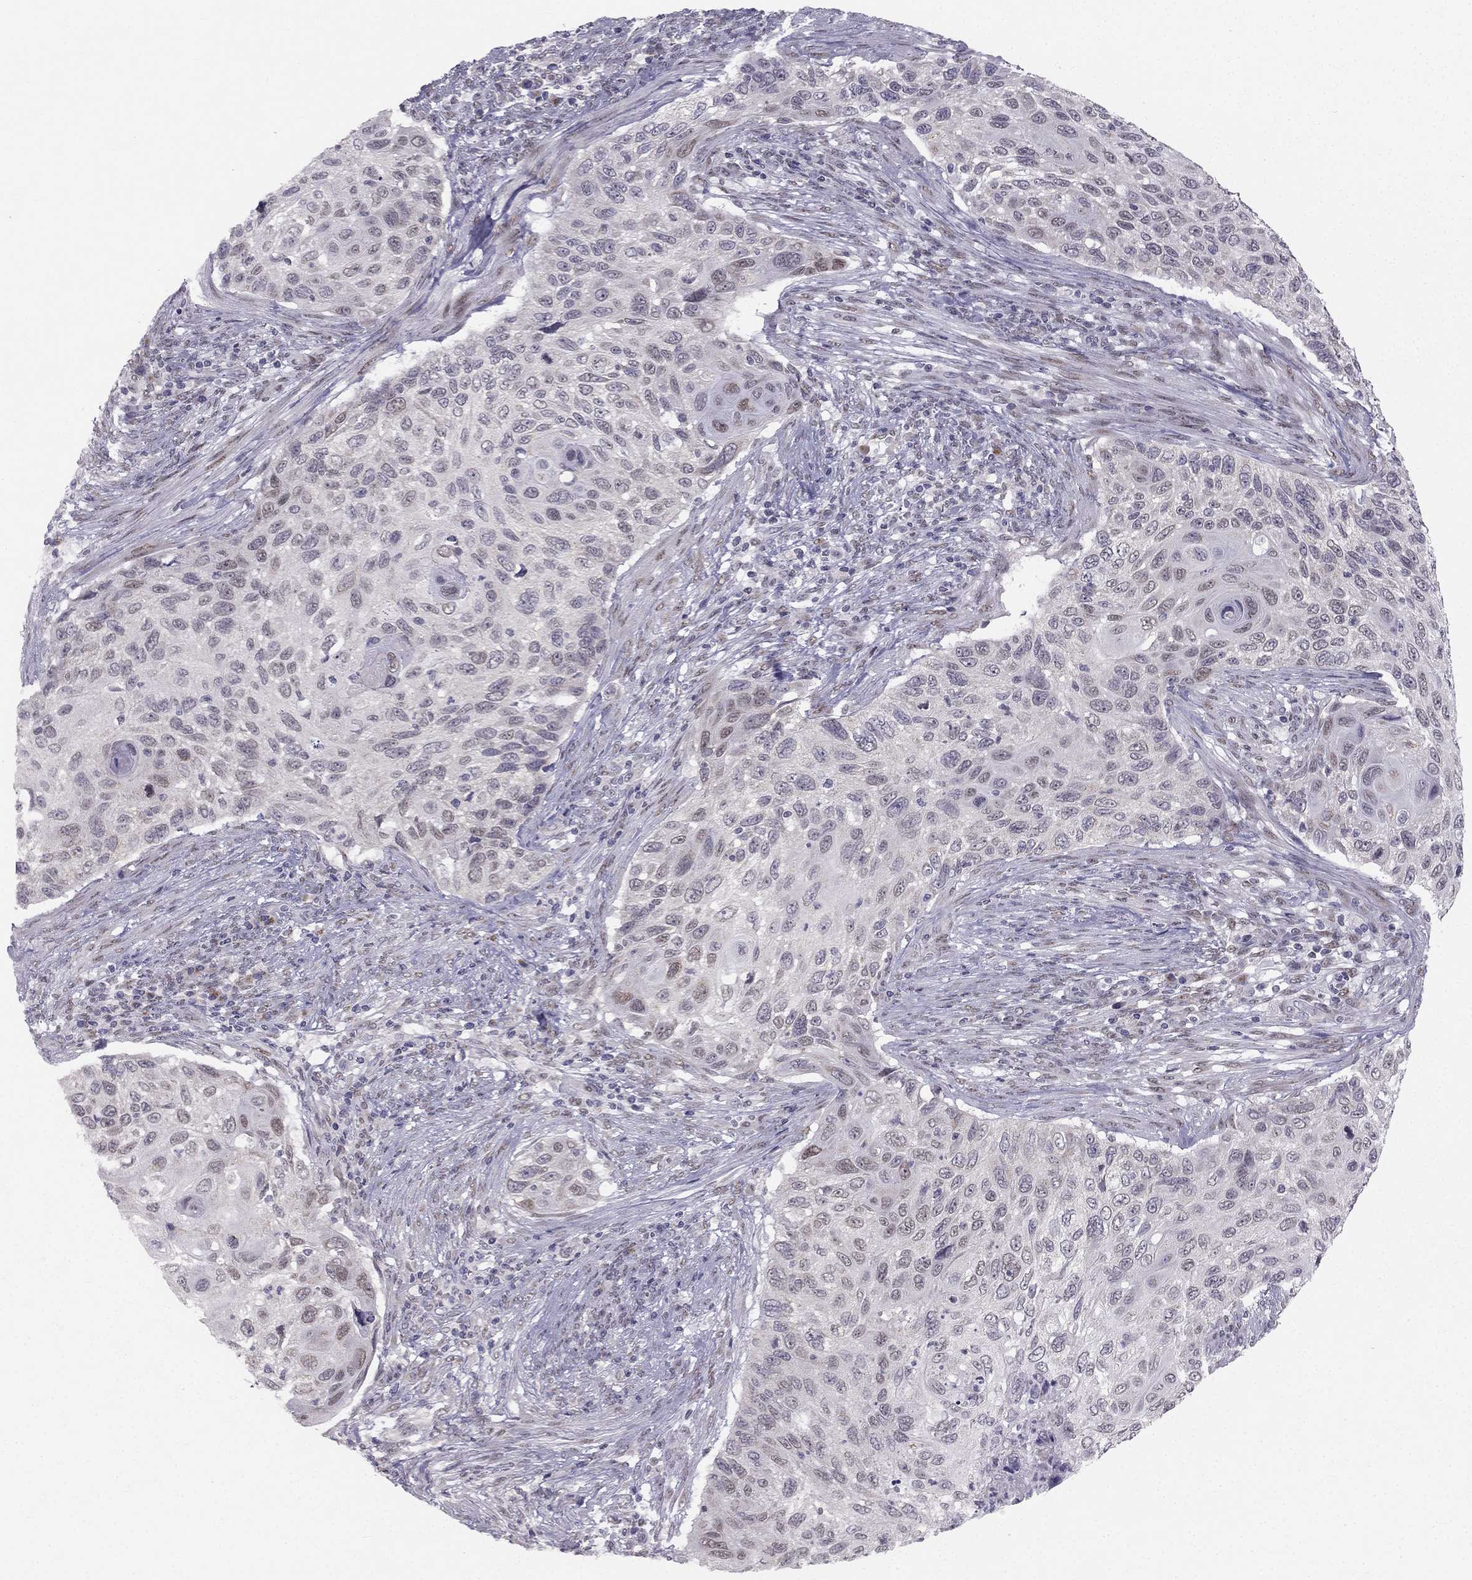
{"staining": {"intensity": "weak", "quantity": "<25%", "location": "nuclear"}, "tissue": "cervical cancer", "cell_type": "Tumor cells", "image_type": "cancer", "snomed": [{"axis": "morphology", "description": "Squamous cell carcinoma, NOS"}, {"axis": "topography", "description": "Cervix"}], "caption": "Cervical cancer stained for a protein using IHC exhibits no staining tumor cells.", "gene": "TRPS1", "patient": {"sex": "female", "age": 70}}